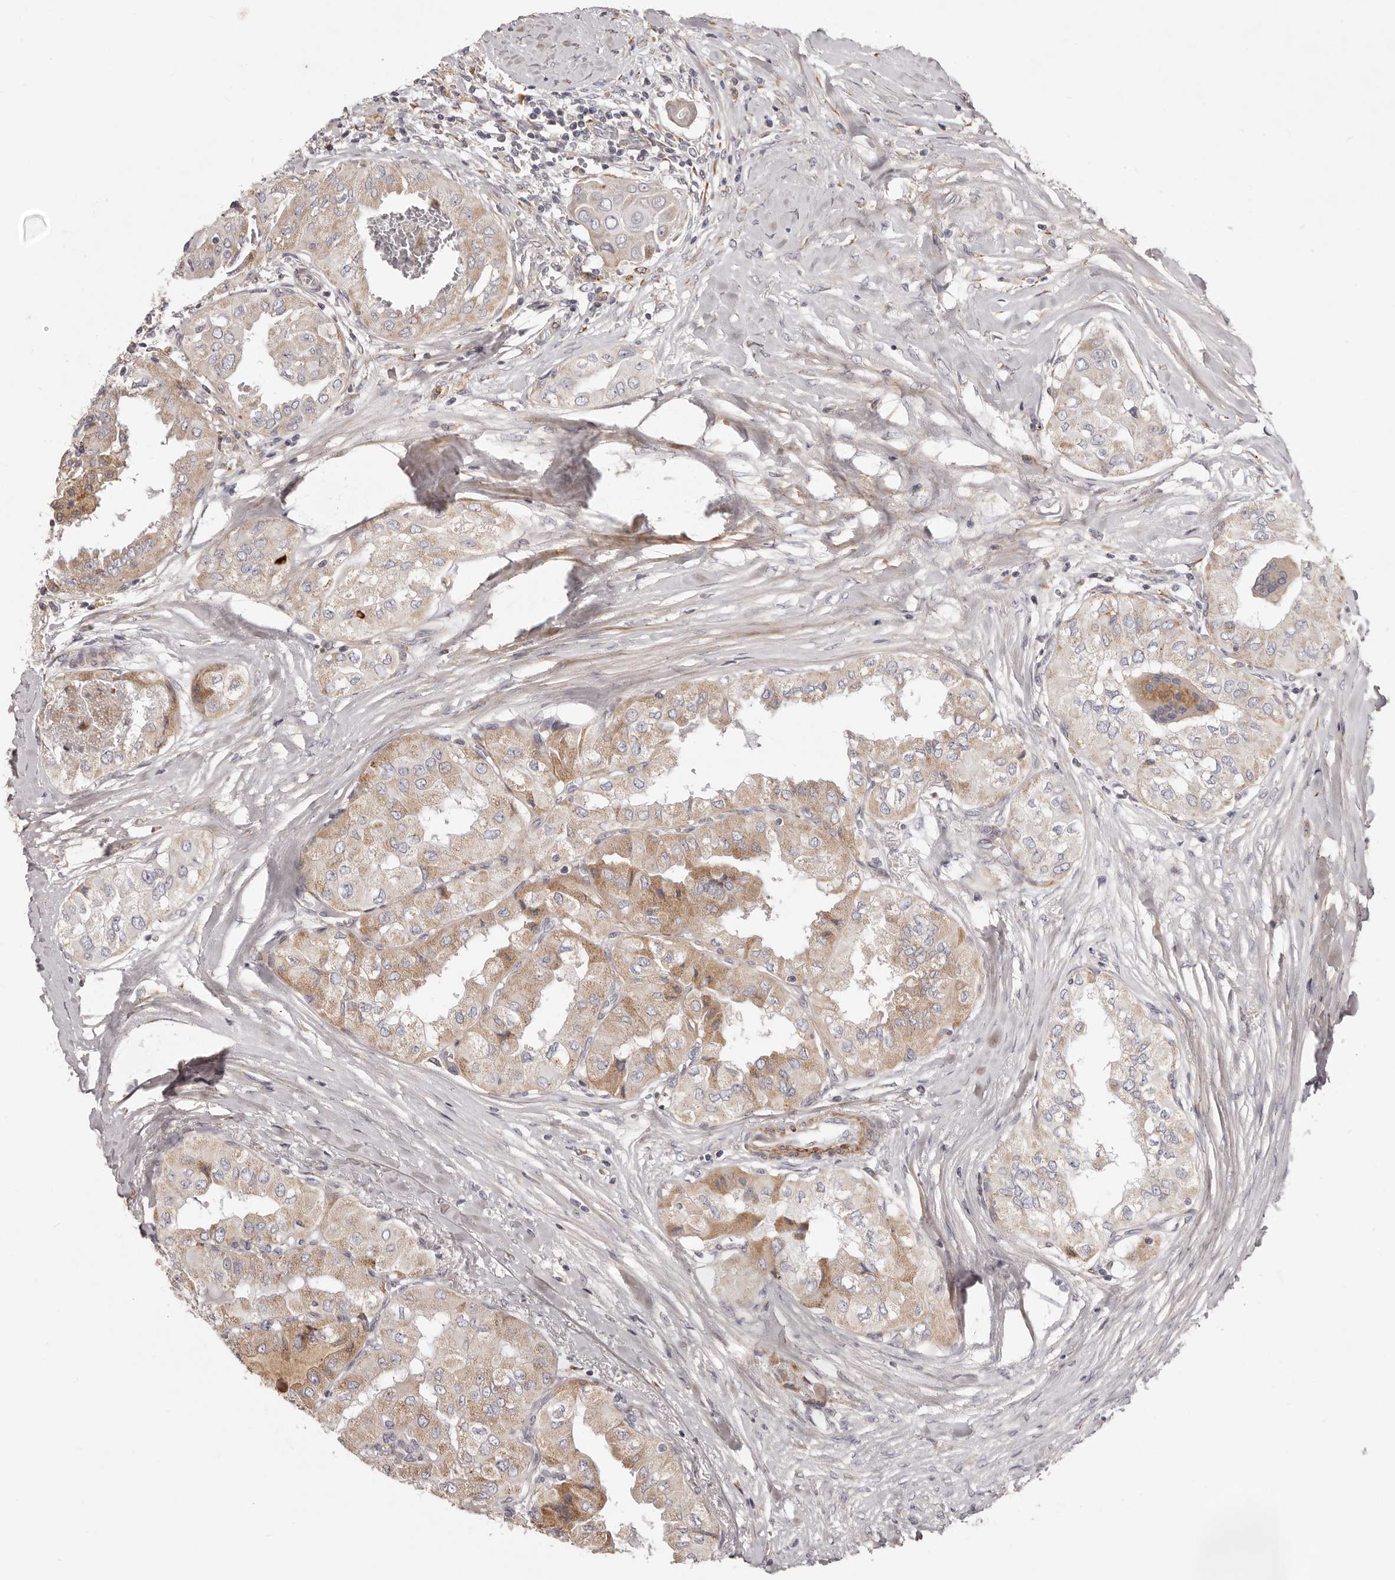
{"staining": {"intensity": "moderate", "quantity": "25%-75%", "location": "cytoplasmic/membranous"}, "tissue": "thyroid cancer", "cell_type": "Tumor cells", "image_type": "cancer", "snomed": [{"axis": "morphology", "description": "Papillary adenocarcinoma, NOS"}, {"axis": "topography", "description": "Thyroid gland"}], "caption": "A high-resolution photomicrograph shows immunohistochemistry (IHC) staining of thyroid cancer, which reveals moderate cytoplasmic/membranous positivity in about 25%-75% of tumor cells.", "gene": "MRPS10", "patient": {"sex": "female", "age": 59}}